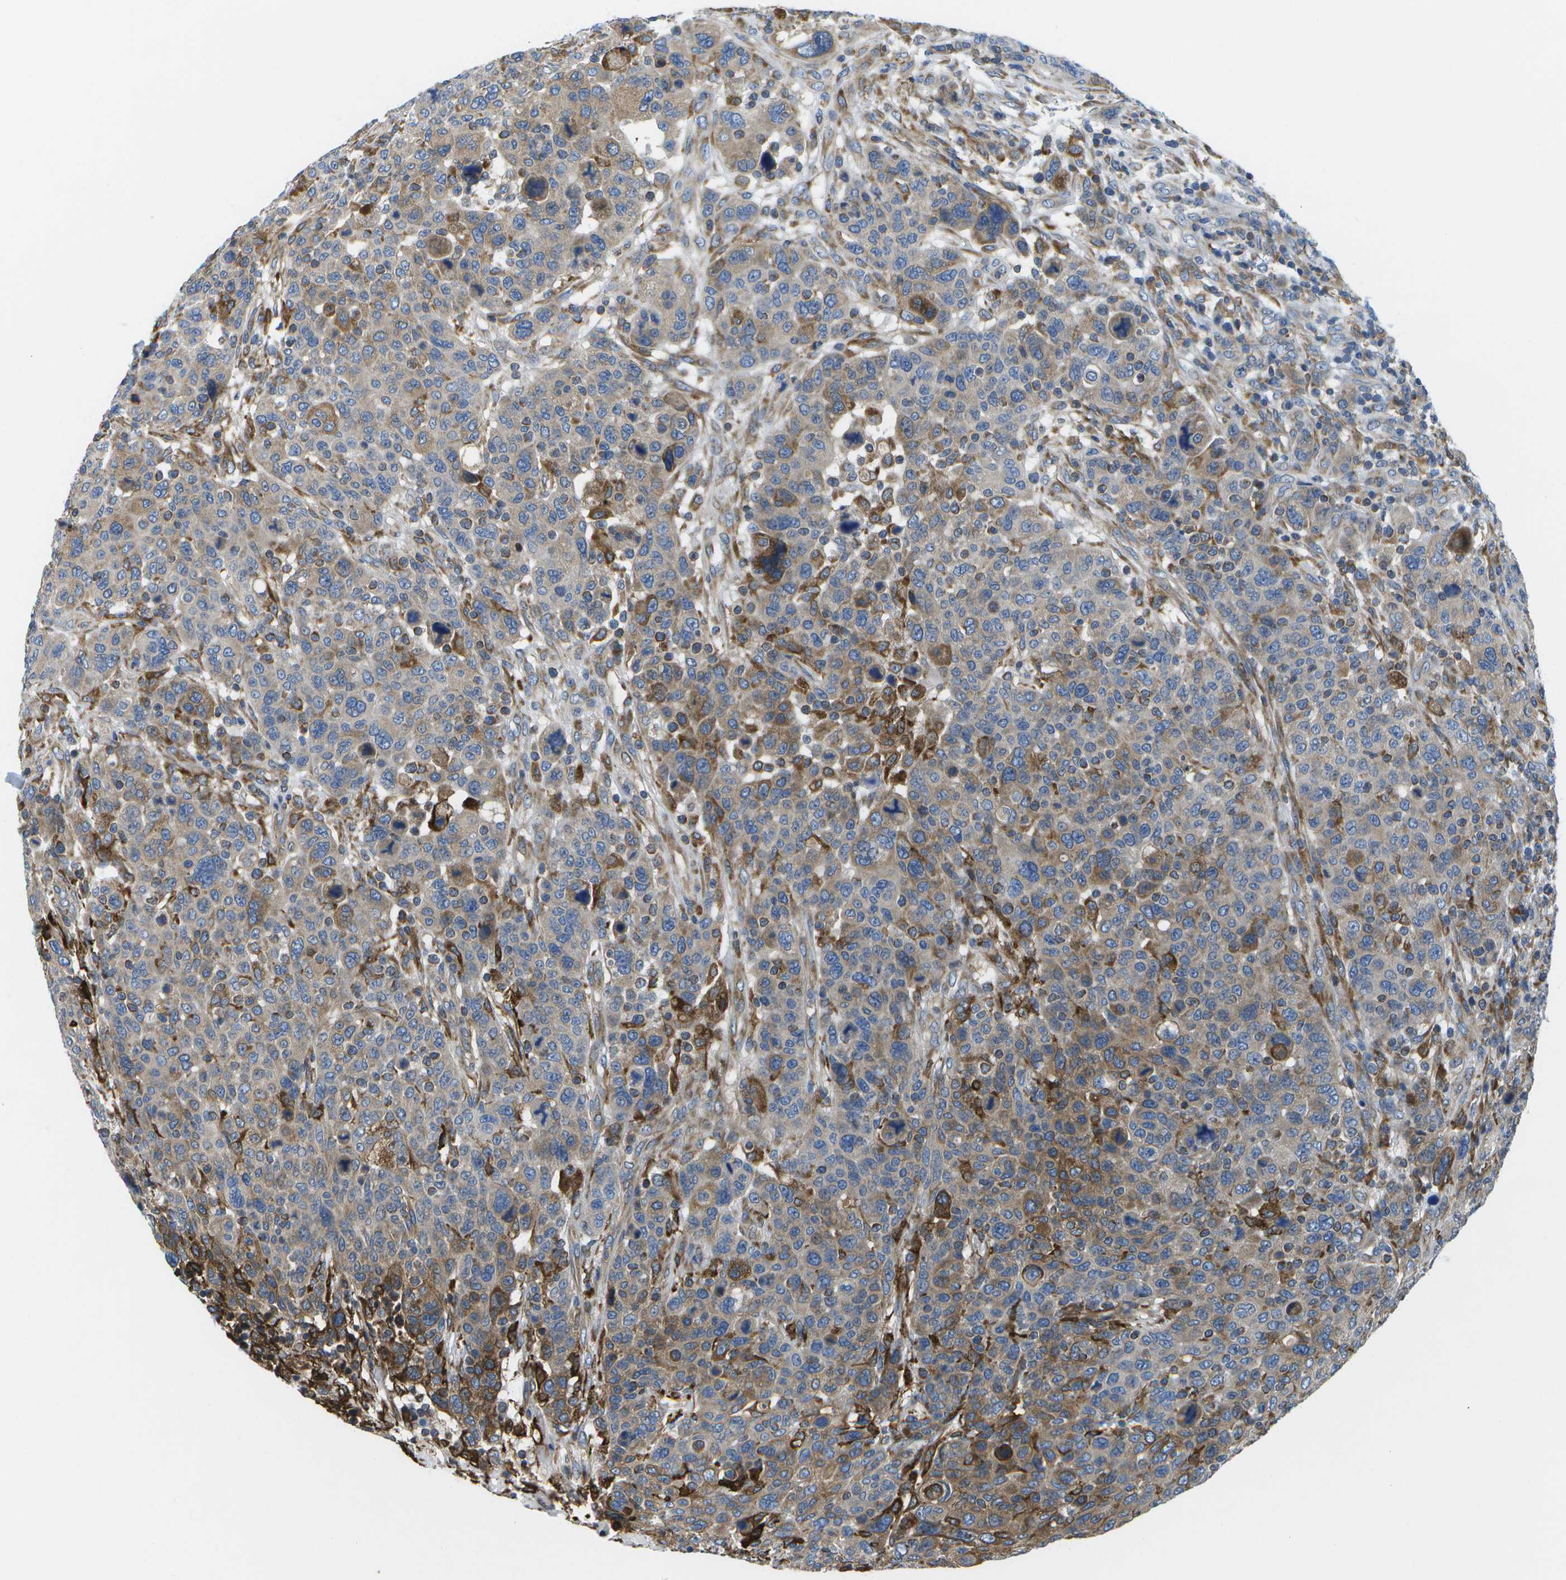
{"staining": {"intensity": "moderate", "quantity": ">75%", "location": "cytoplasmic/membranous"}, "tissue": "breast cancer", "cell_type": "Tumor cells", "image_type": "cancer", "snomed": [{"axis": "morphology", "description": "Duct carcinoma"}, {"axis": "topography", "description": "Breast"}], "caption": "Human breast infiltrating ductal carcinoma stained with a protein marker shows moderate staining in tumor cells.", "gene": "GDF5", "patient": {"sex": "female", "age": 50}}